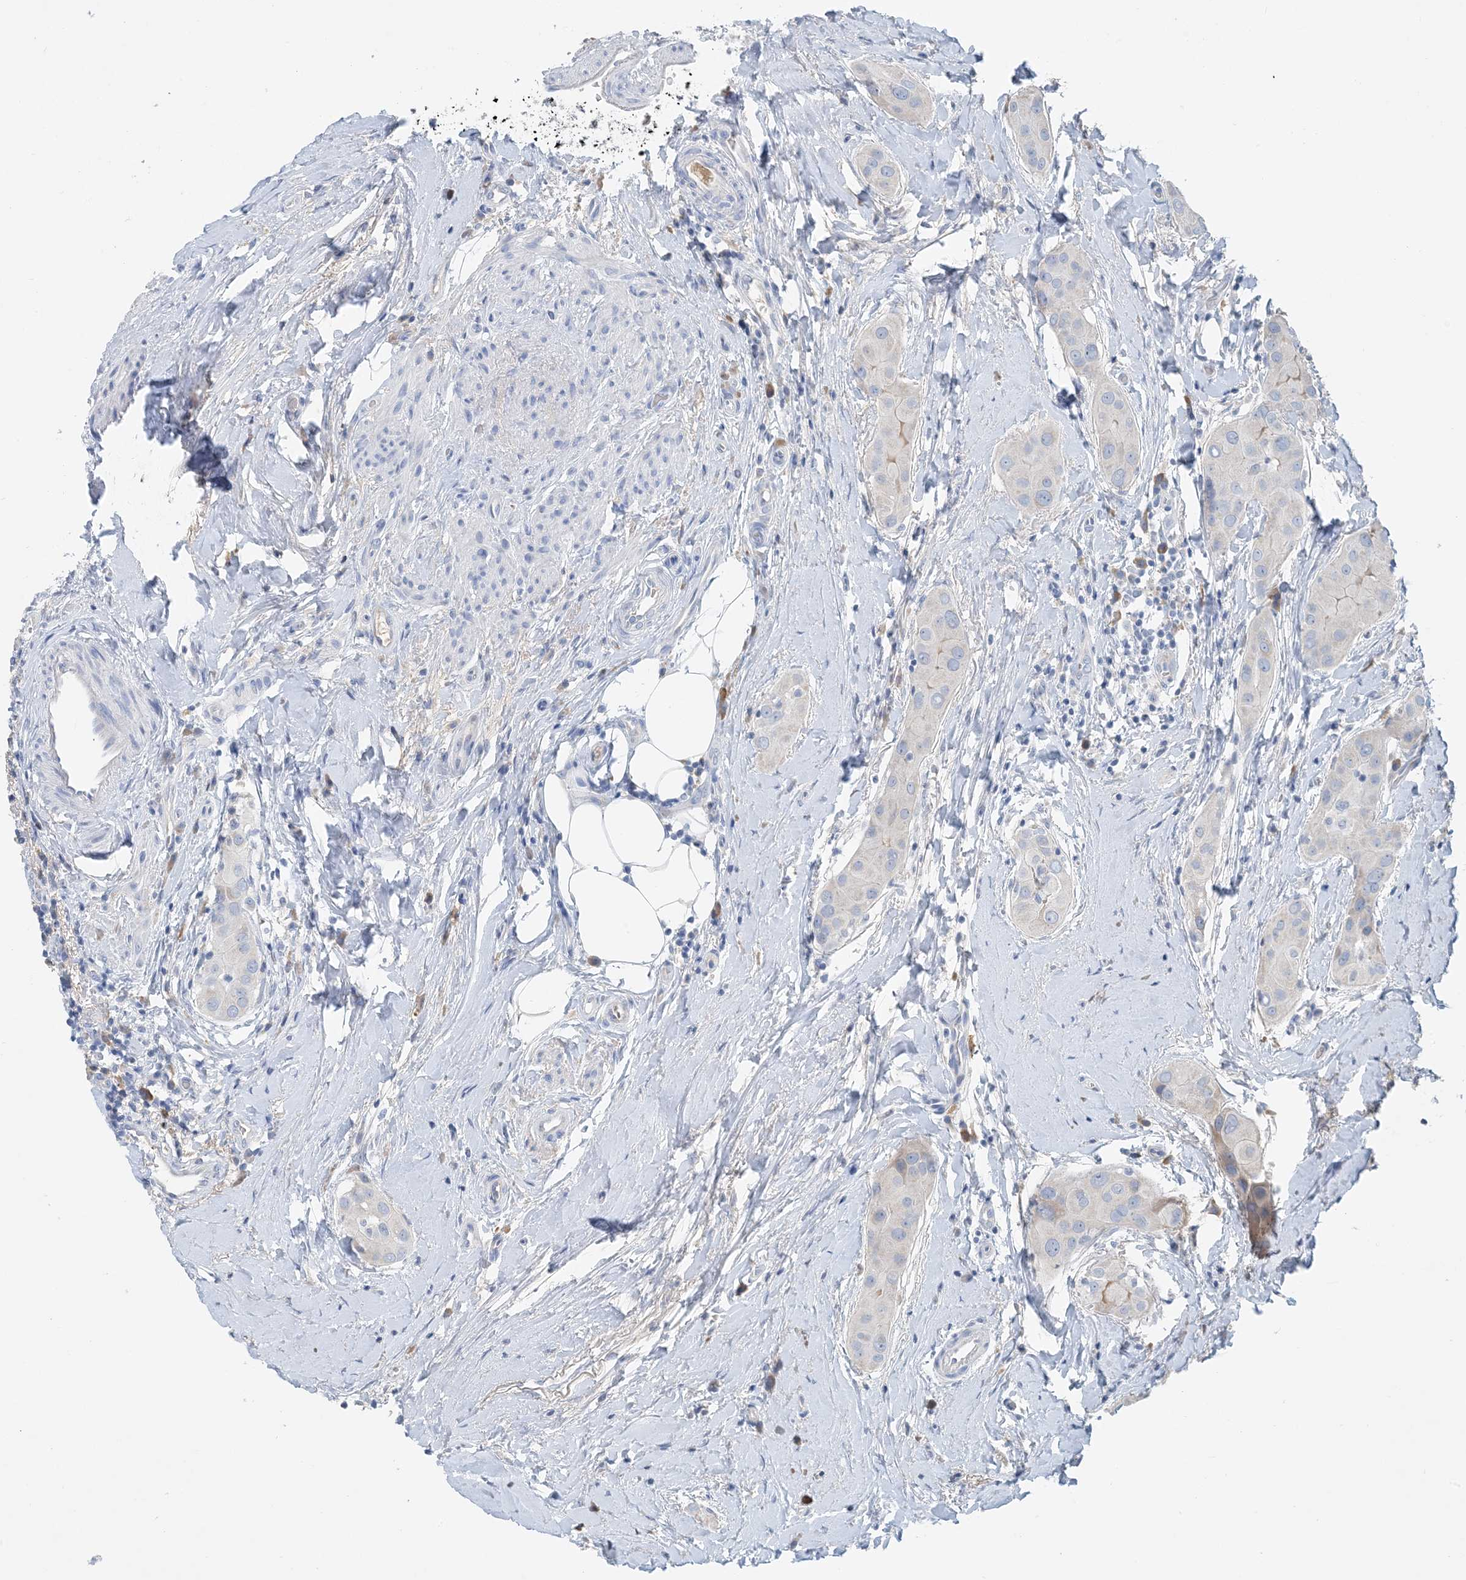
{"staining": {"intensity": "negative", "quantity": "none", "location": "none"}, "tissue": "thyroid cancer", "cell_type": "Tumor cells", "image_type": "cancer", "snomed": [{"axis": "morphology", "description": "Papillary adenocarcinoma, NOS"}, {"axis": "topography", "description": "Thyroid gland"}], "caption": "Immunohistochemistry photomicrograph of human thyroid papillary adenocarcinoma stained for a protein (brown), which demonstrates no positivity in tumor cells. (IHC, brightfield microscopy, high magnification).", "gene": "CTRL", "patient": {"sex": "male", "age": 33}}